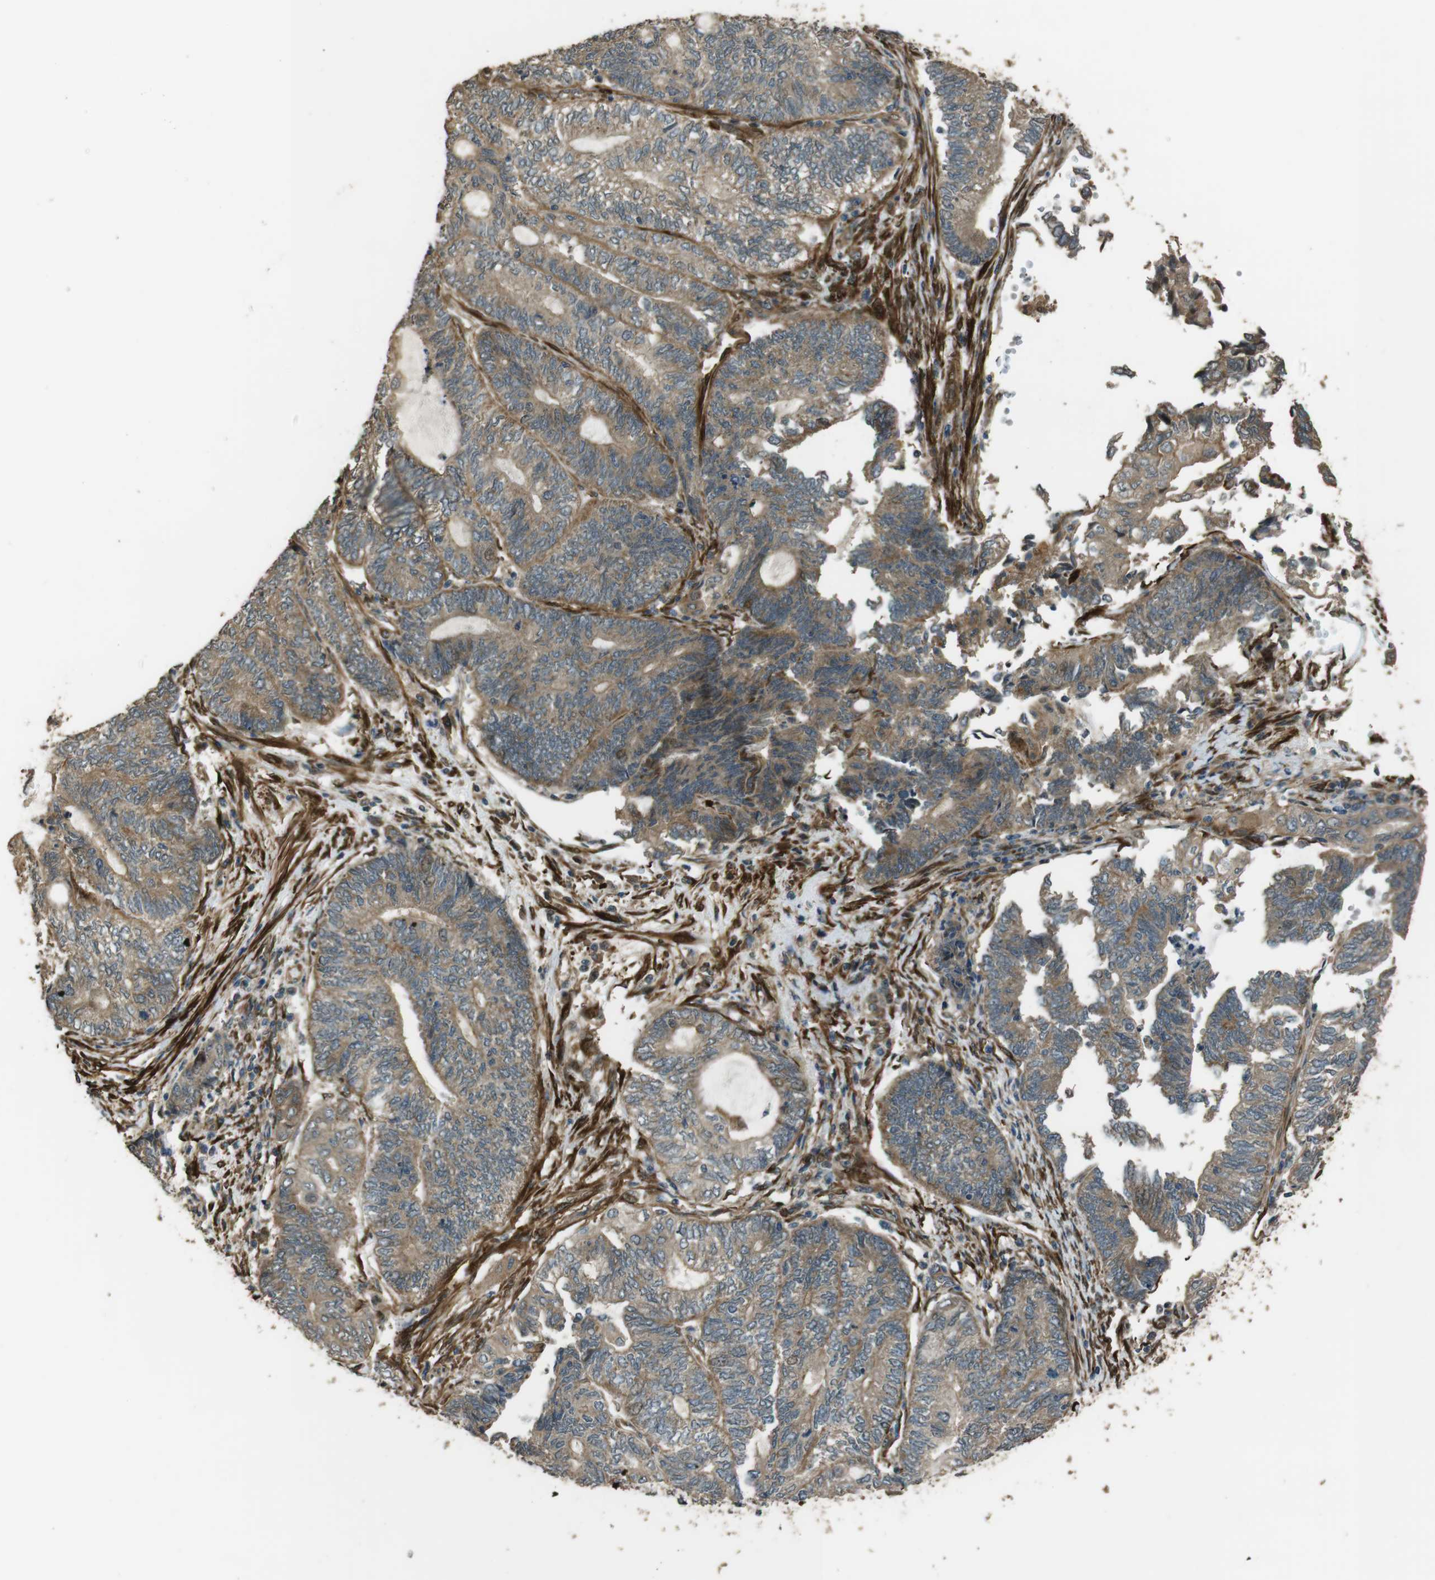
{"staining": {"intensity": "weak", "quantity": ">75%", "location": "cytoplasmic/membranous"}, "tissue": "endometrial cancer", "cell_type": "Tumor cells", "image_type": "cancer", "snomed": [{"axis": "morphology", "description": "Adenocarcinoma, NOS"}, {"axis": "topography", "description": "Uterus"}, {"axis": "topography", "description": "Endometrium"}], "caption": "A photomicrograph of adenocarcinoma (endometrial) stained for a protein exhibits weak cytoplasmic/membranous brown staining in tumor cells. The protein of interest is shown in brown color, while the nuclei are stained blue.", "gene": "MSRB3", "patient": {"sex": "female", "age": 70}}